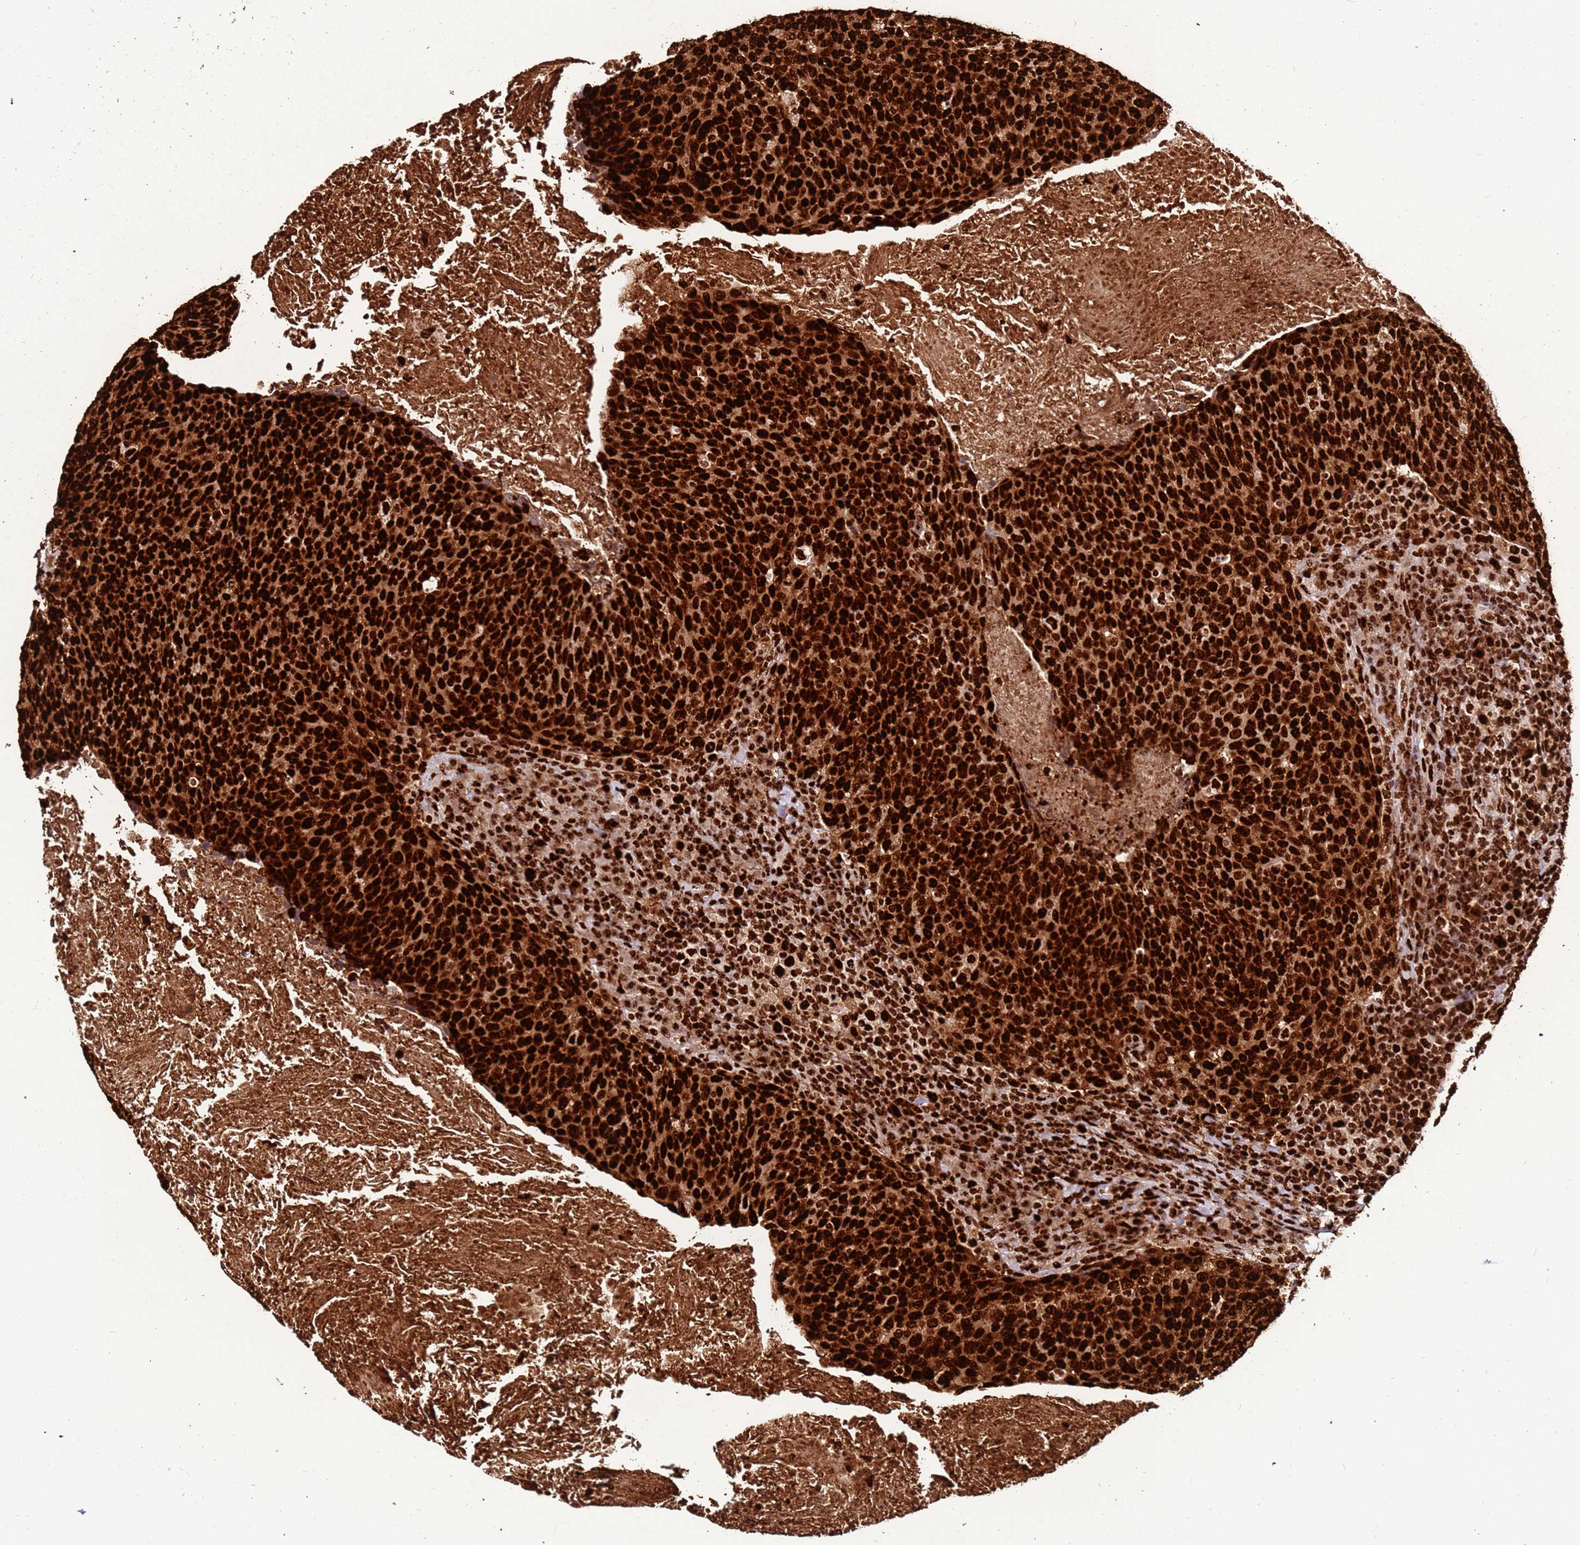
{"staining": {"intensity": "strong", "quantity": ">75%", "location": "nuclear"}, "tissue": "head and neck cancer", "cell_type": "Tumor cells", "image_type": "cancer", "snomed": [{"axis": "morphology", "description": "Squamous cell carcinoma, NOS"}, {"axis": "morphology", "description": "Squamous cell carcinoma, metastatic, NOS"}, {"axis": "topography", "description": "Lymph node"}, {"axis": "topography", "description": "Head-Neck"}], "caption": "A high-resolution photomicrograph shows immunohistochemistry staining of squamous cell carcinoma (head and neck), which demonstrates strong nuclear positivity in approximately >75% of tumor cells.", "gene": "HNRNPAB", "patient": {"sex": "male", "age": 62}}